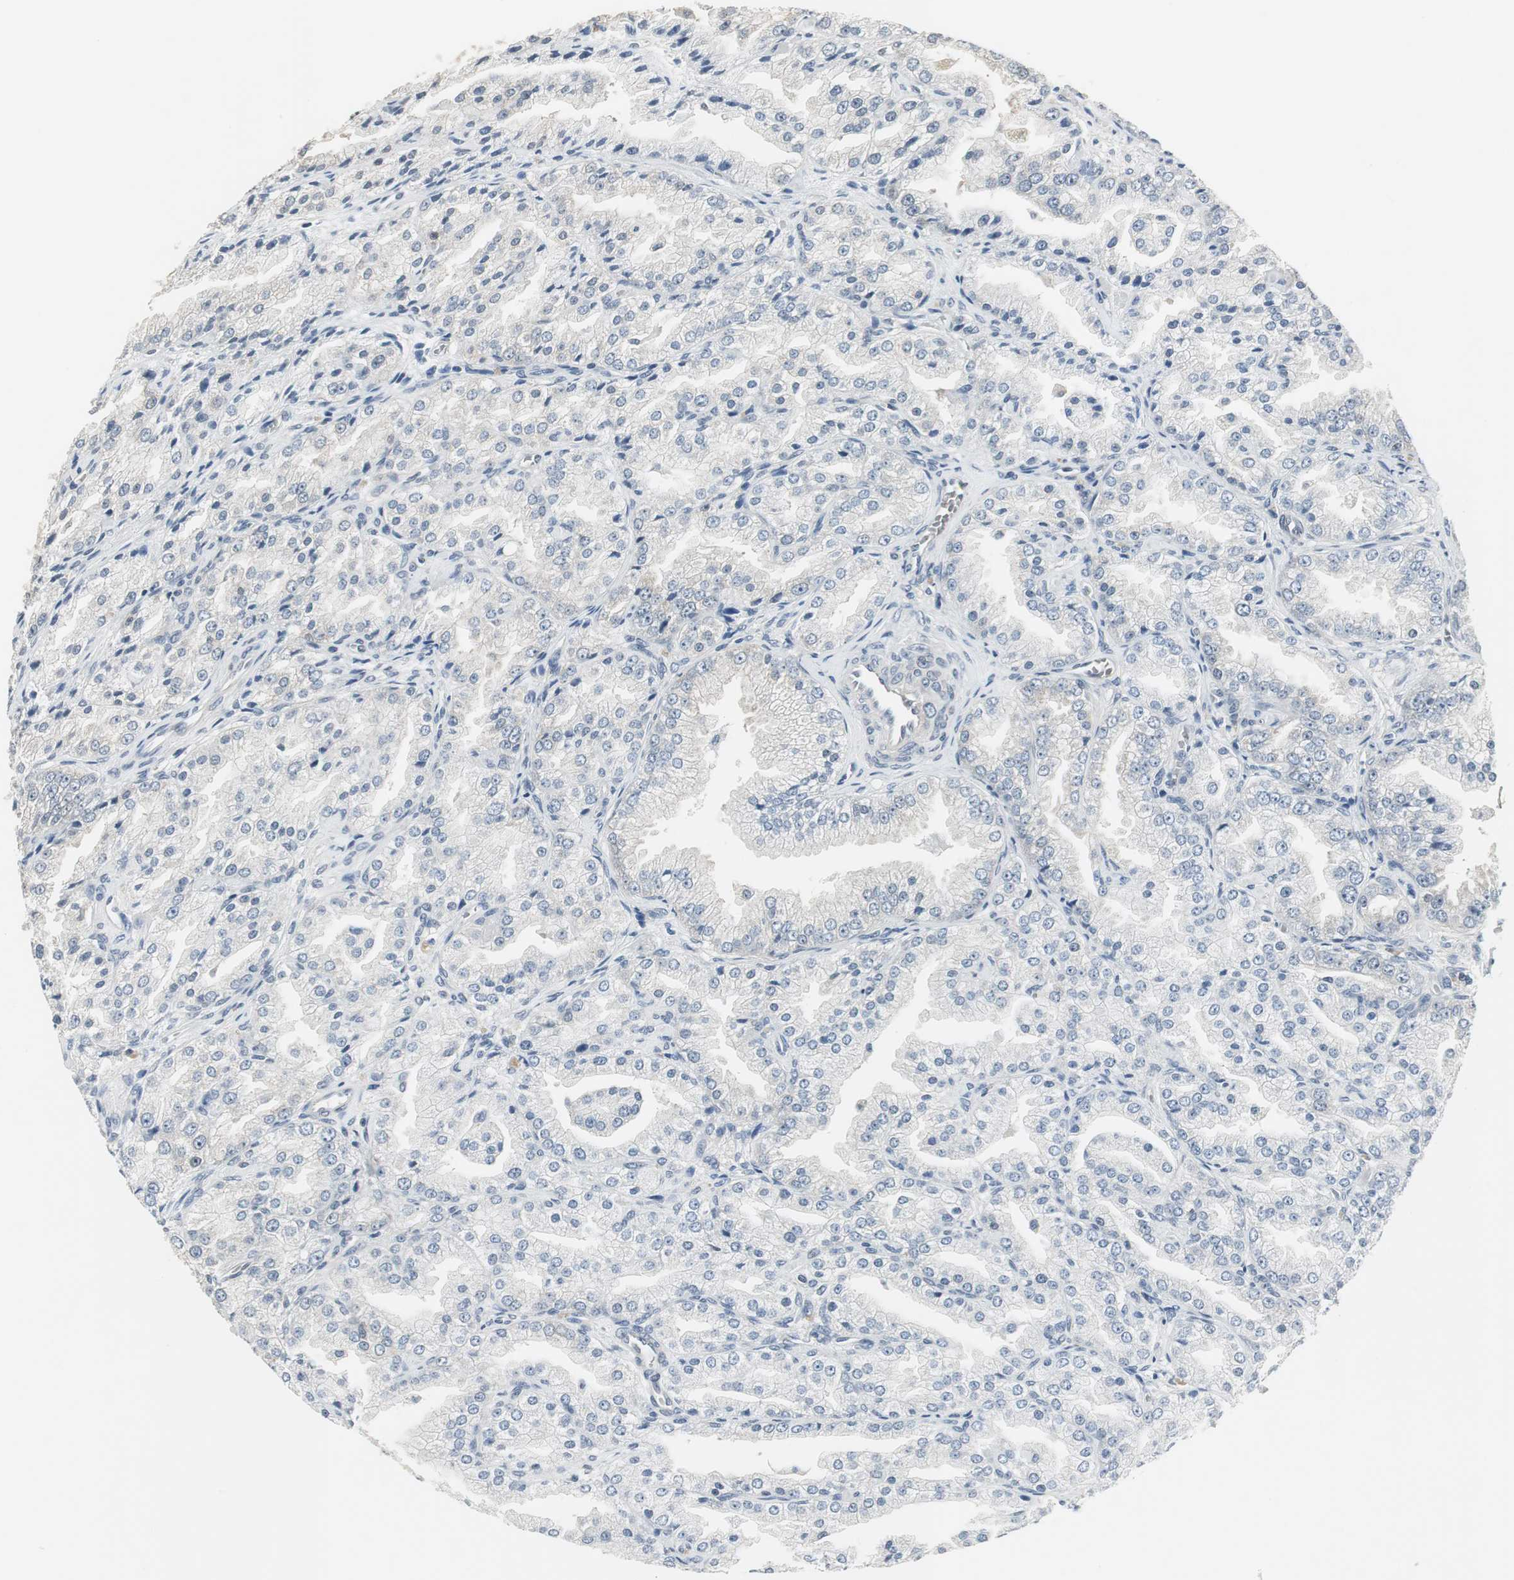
{"staining": {"intensity": "negative", "quantity": "none", "location": "none"}, "tissue": "prostate cancer", "cell_type": "Tumor cells", "image_type": "cancer", "snomed": [{"axis": "morphology", "description": "Adenocarcinoma, High grade"}, {"axis": "topography", "description": "Prostate"}], "caption": "There is no significant expression in tumor cells of prostate cancer. (DAB (3,3'-diaminobenzidine) immunohistochemistry visualized using brightfield microscopy, high magnification).", "gene": "CCT5", "patient": {"sex": "male", "age": 61}}